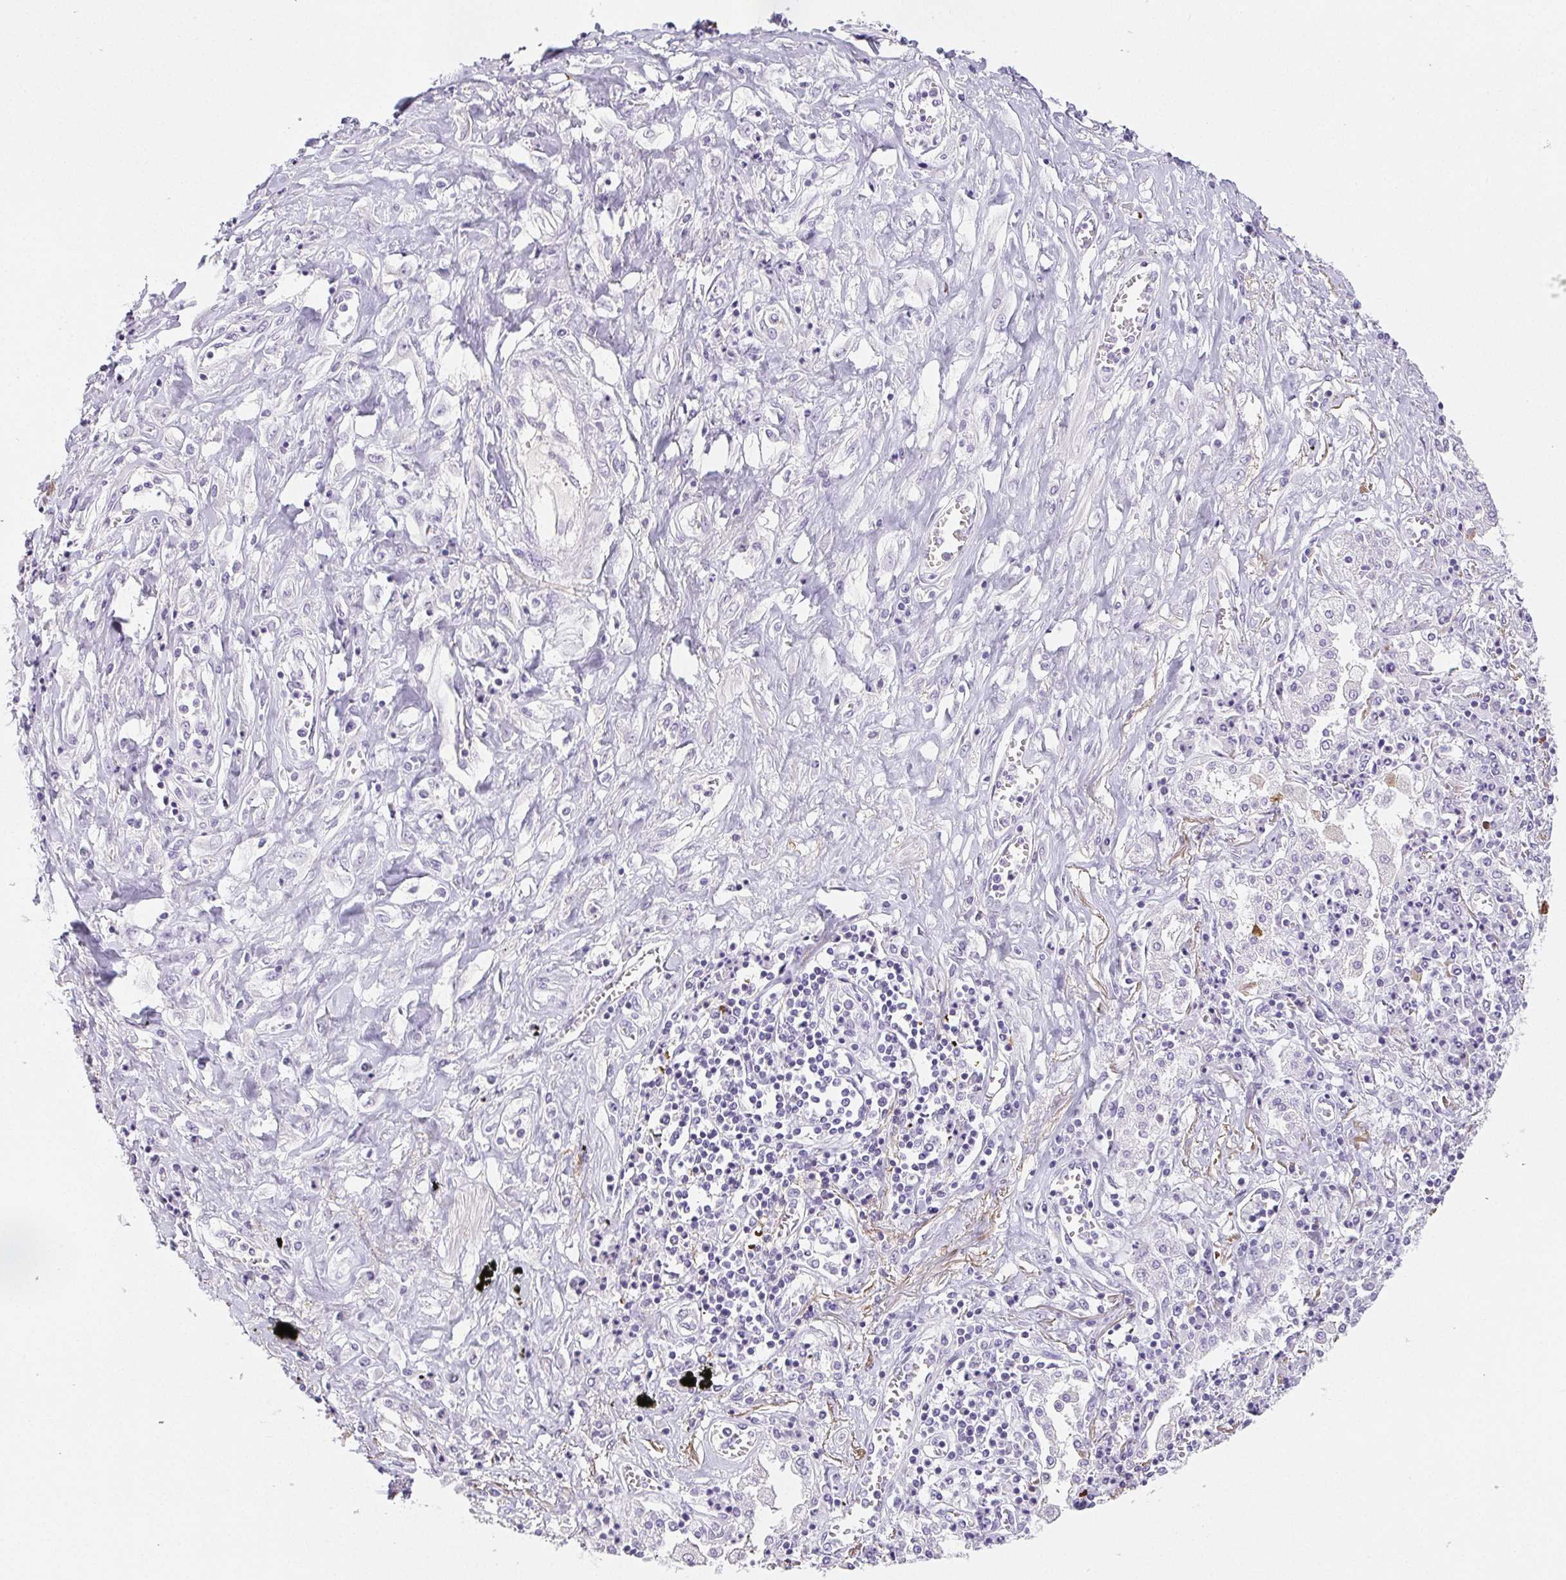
{"staining": {"intensity": "negative", "quantity": "none", "location": "none"}, "tissue": "lung cancer", "cell_type": "Tumor cells", "image_type": "cancer", "snomed": [{"axis": "morphology", "description": "Squamous cell carcinoma, NOS"}, {"axis": "morphology", "description": "Squamous cell carcinoma, metastatic, NOS"}, {"axis": "topography", "description": "Lung"}, {"axis": "topography", "description": "Pleura, NOS"}], "caption": "Histopathology image shows no protein expression in tumor cells of lung cancer tissue.", "gene": "VTN", "patient": {"sex": "male", "age": 72}}